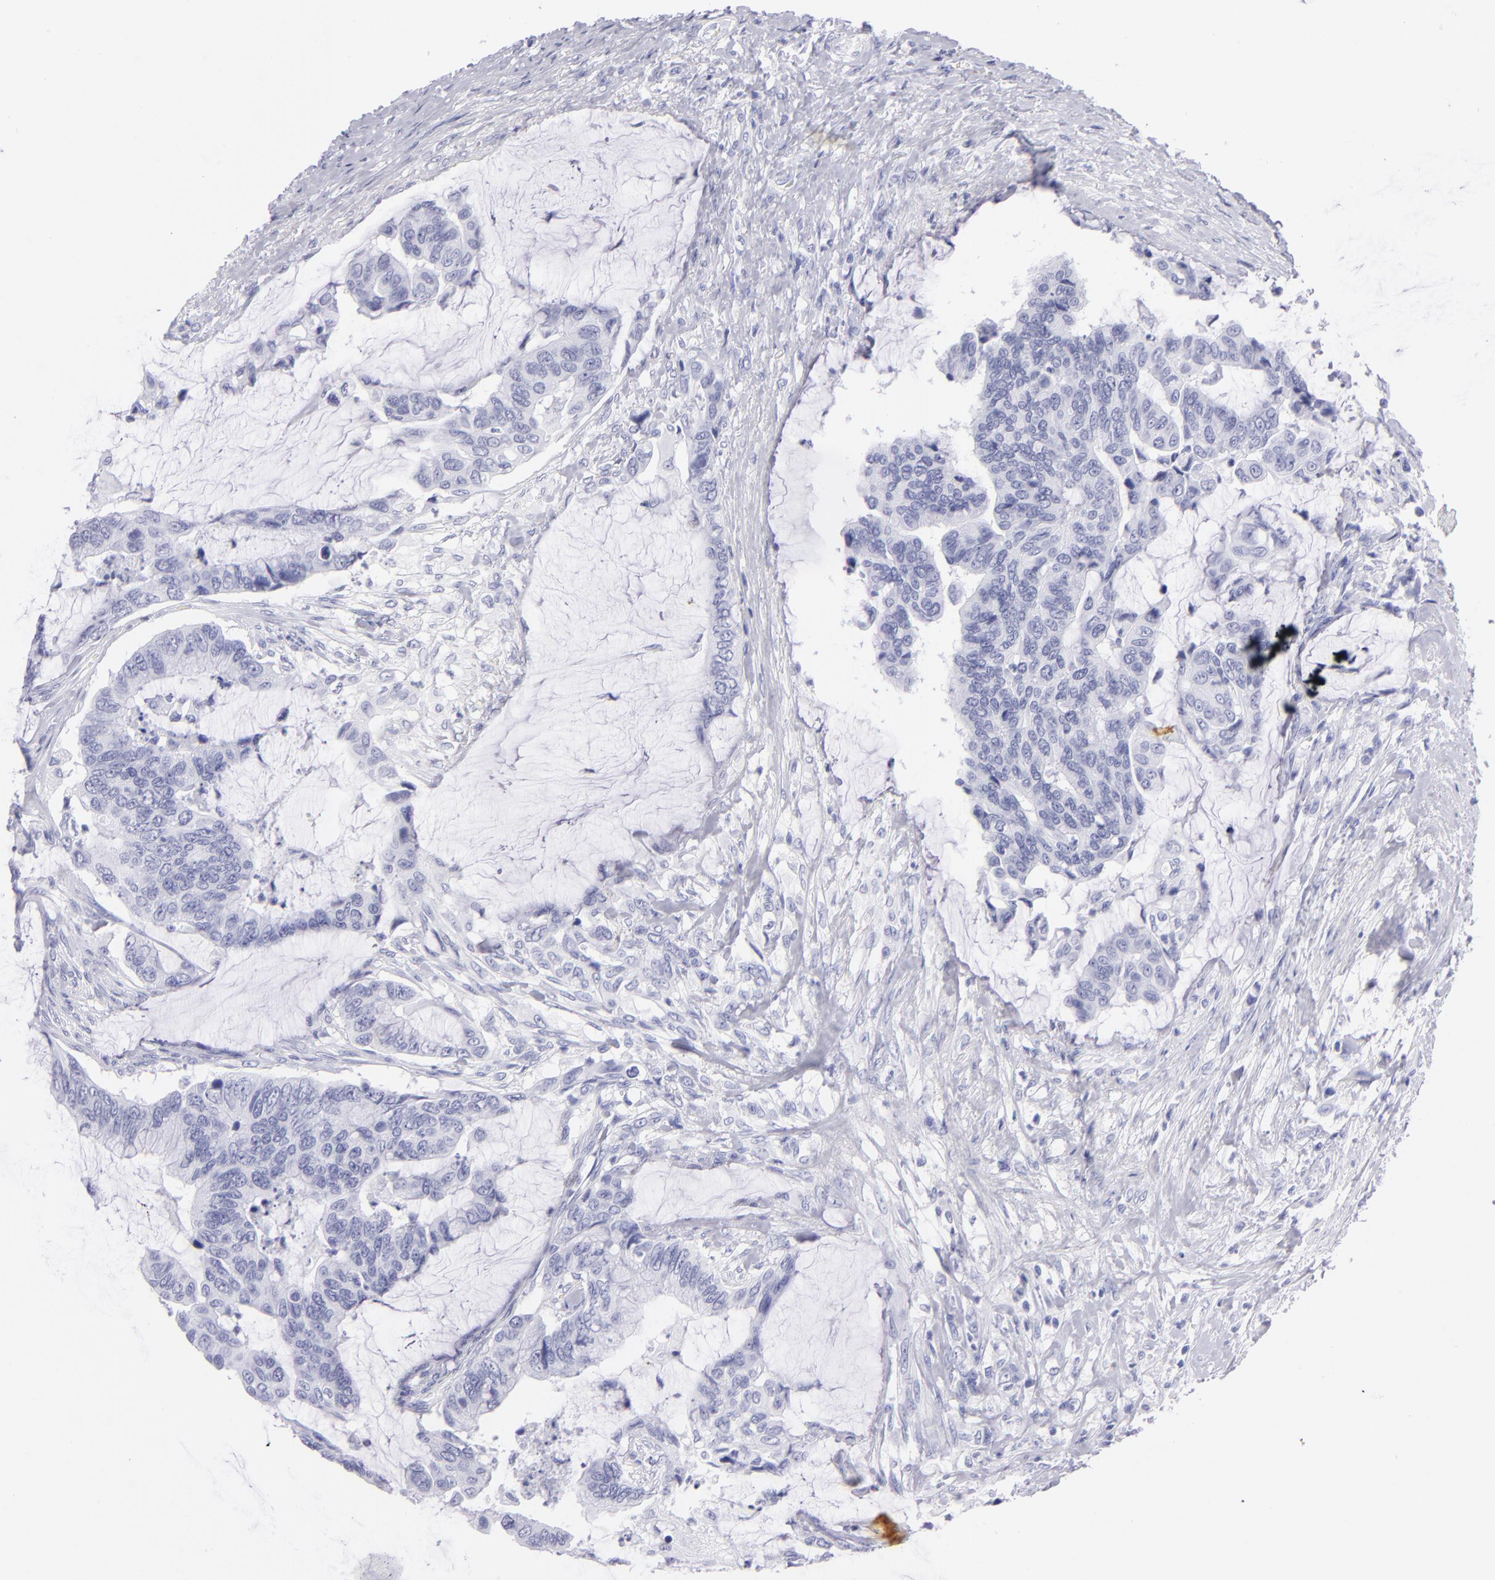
{"staining": {"intensity": "negative", "quantity": "none", "location": "none"}, "tissue": "colorectal cancer", "cell_type": "Tumor cells", "image_type": "cancer", "snomed": [{"axis": "morphology", "description": "Adenocarcinoma, NOS"}, {"axis": "topography", "description": "Rectum"}], "caption": "An immunohistochemistry (IHC) photomicrograph of adenocarcinoma (colorectal) is shown. There is no staining in tumor cells of adenocarcinoma (colorectal).", "gene": "PRPH", "patient": {"sex": "female", "age": 59}}